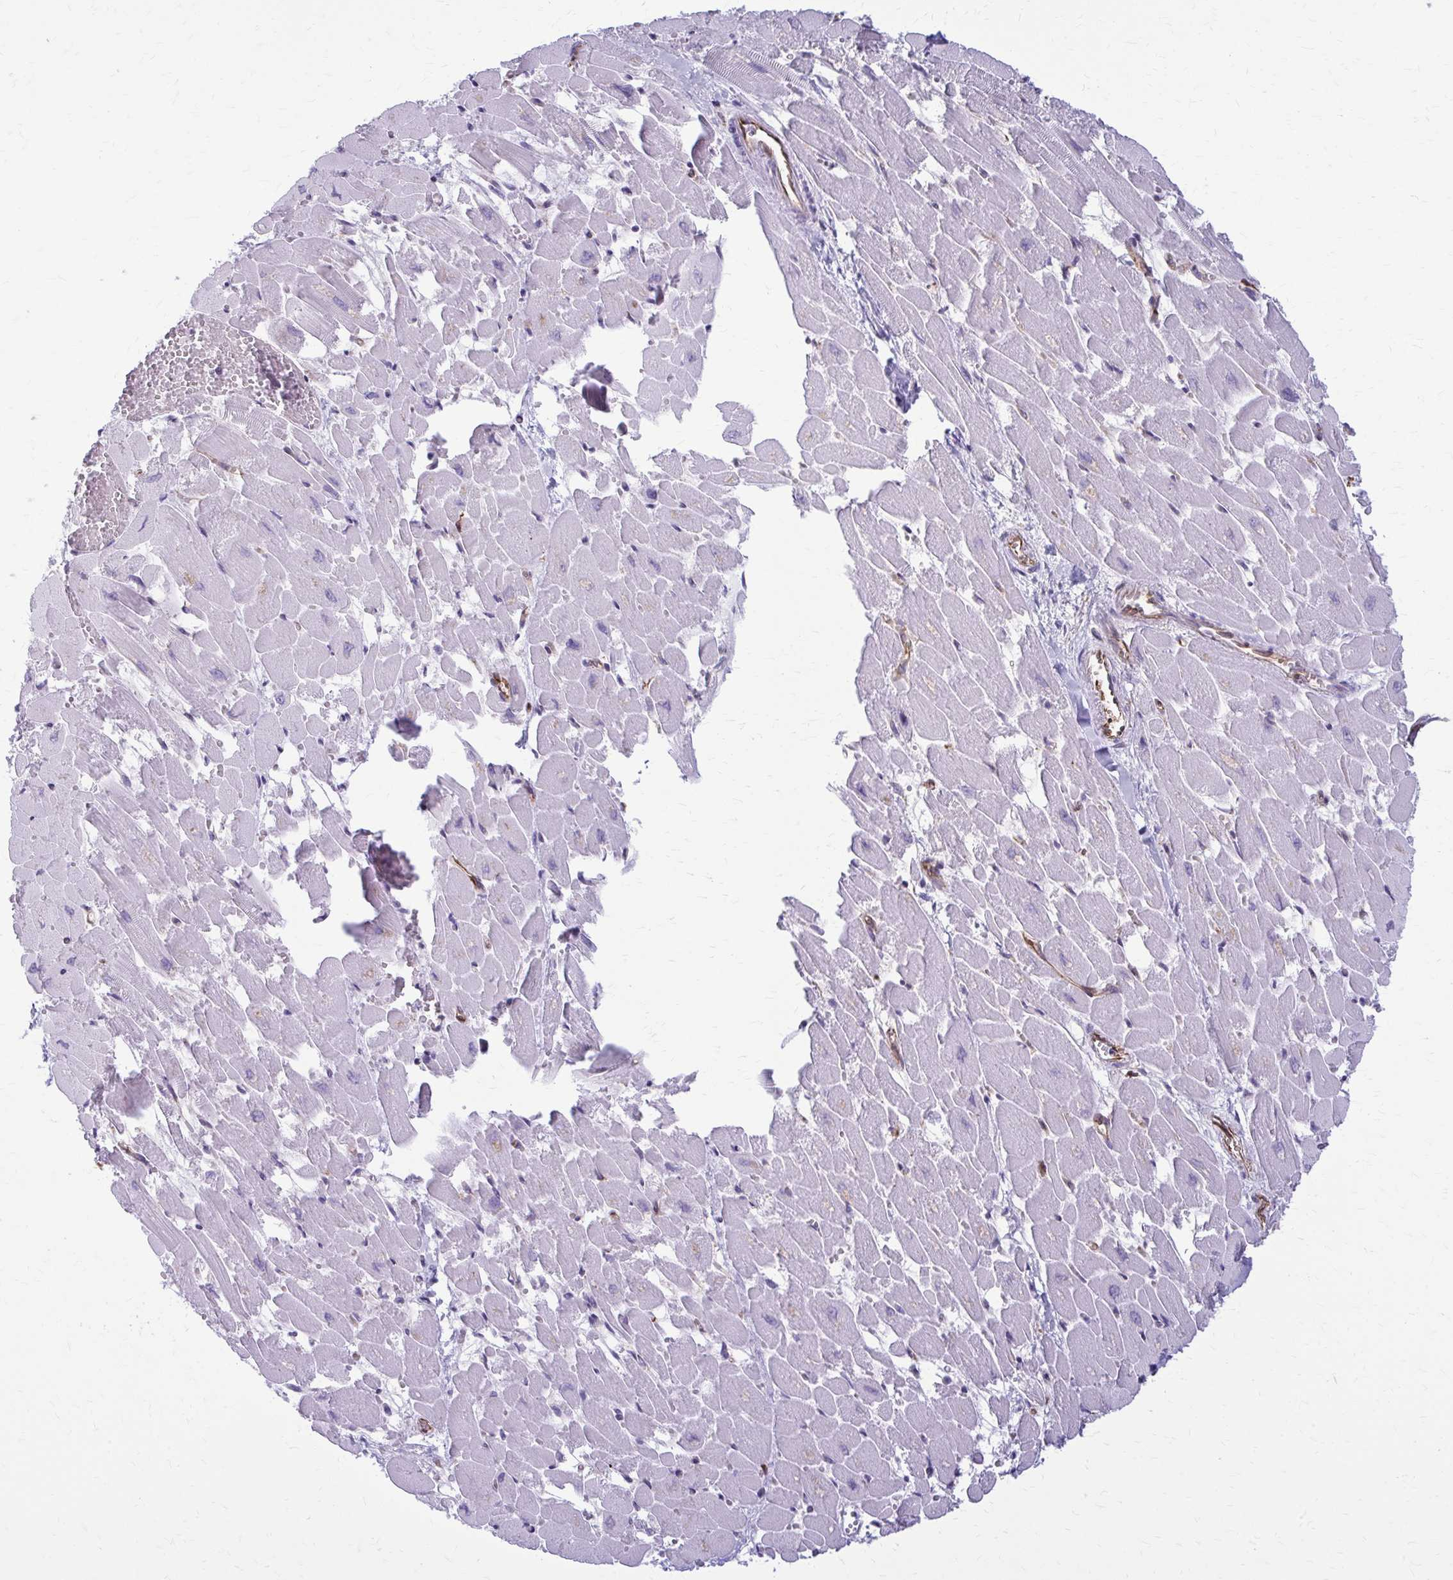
{"staining": {"intensity": "weak", "quantity": "<25%", "location": "cytoplasmic/membranous"}, "tissue": "heart muscle", "cell_type": "Cardiomyocytes", "image_type": "normal", "snomed": [{"axis": "morphology", "description": "Normal tissue, NOS"}, {"axis": "topography", "description": "Heart"}], "caption": "The histopathology image reveals no significant expression in cardiomyocytes of heart muscle.", "gene": "DEPP1", "patient": {"sex": "female", "age": 52}}